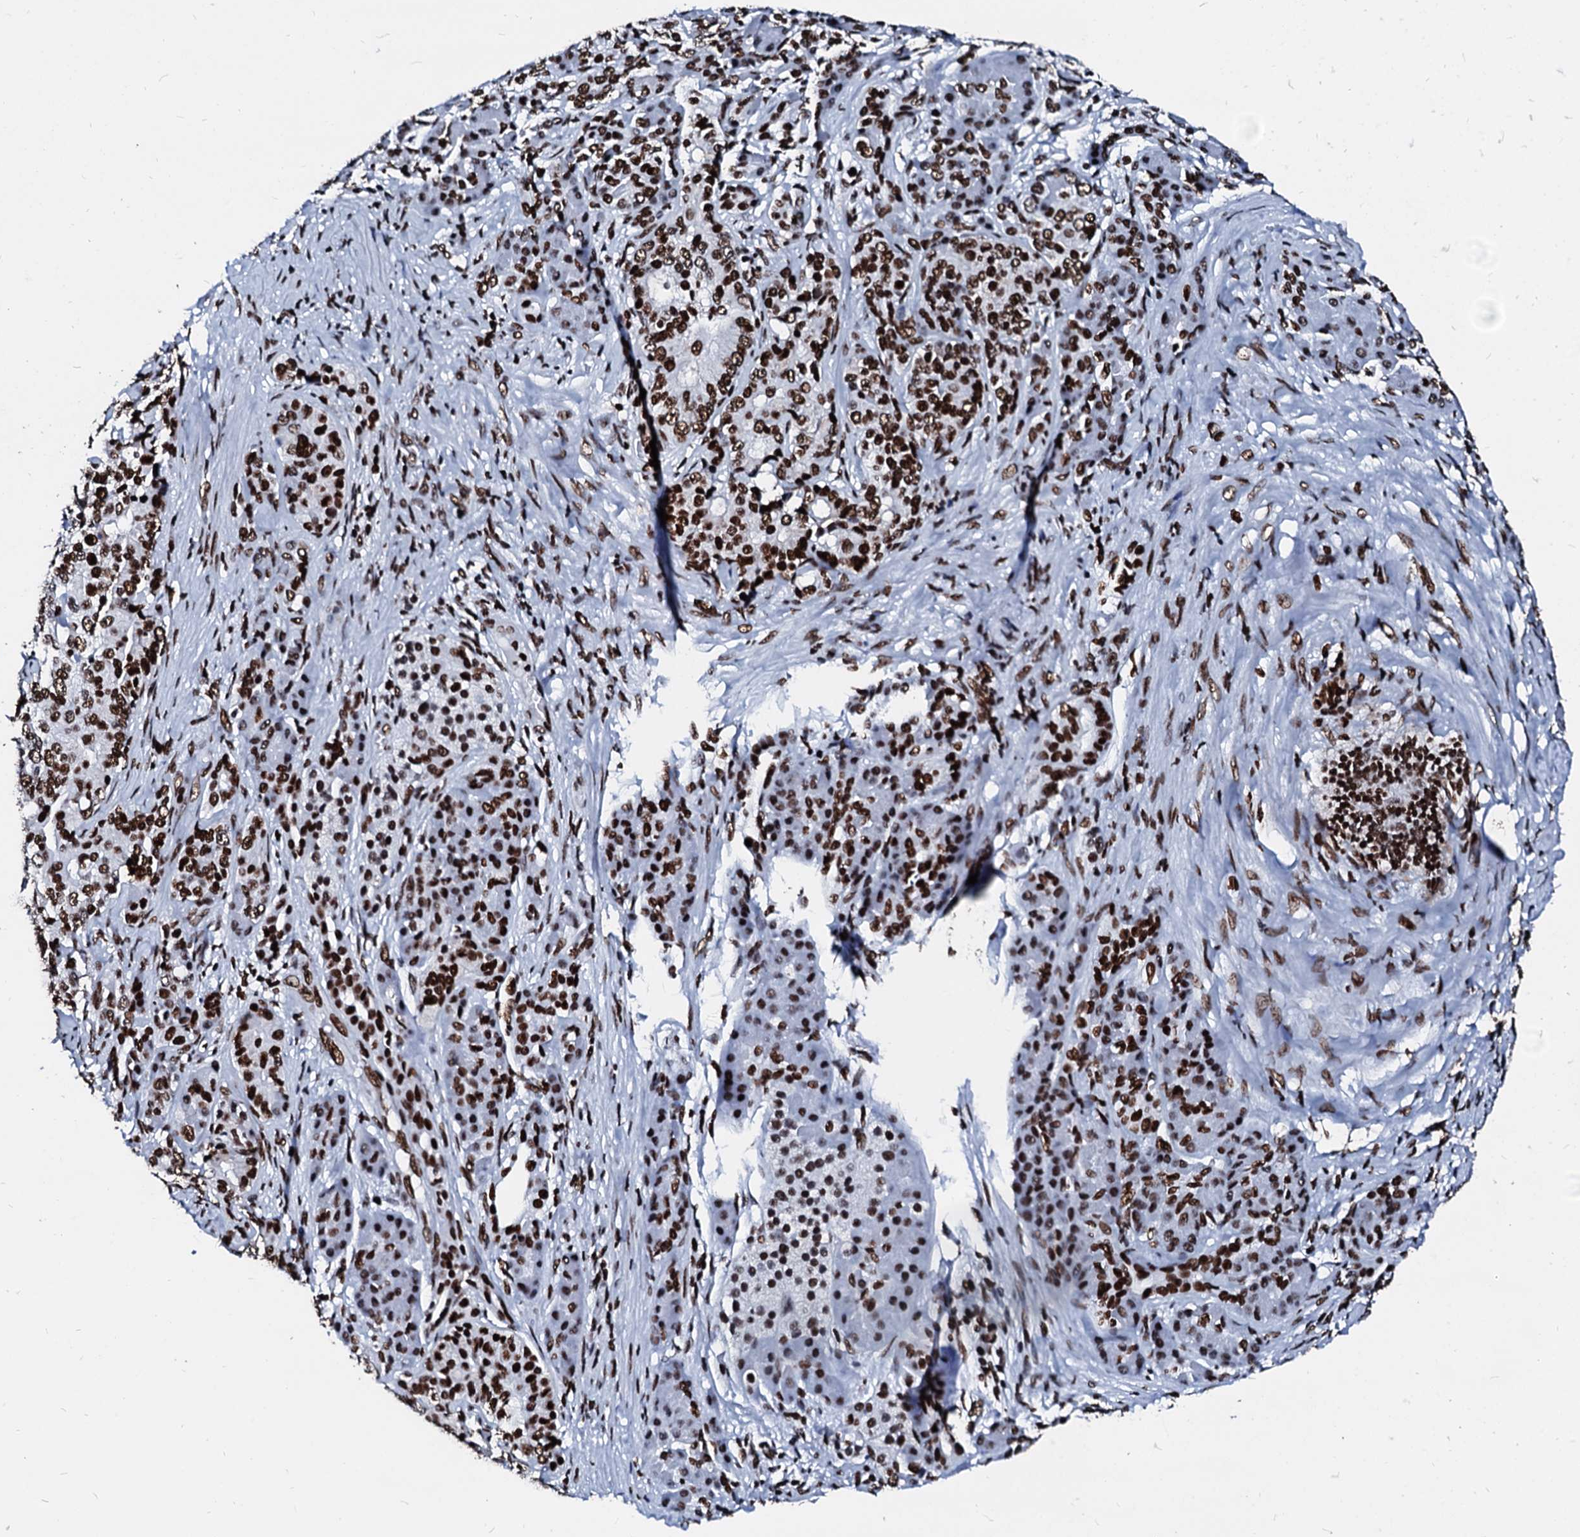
{"staining": {"intensity": "strong", "quantity": ">75%", "location": "nuclear"}, "tissue": "pancreatic cancer", "cell_type": "Tumor cells", "image_type": "cancer", "snomed": [{"axis": "morphology", "description": "Adenocarcinoma, NOS"}, {"axis": "topography", "description": "Pancreas"}], "caption": "IHC photomicrograph of neoplastic tissue: pancreatic cancer stained using immunohistochemistry (IHC) demonstrates high levels of strong protein expression localized specifically in the nuclear of tumor cells, appearing as a nuclear brown color.", "gene": "RALY", "patient": {"sex": "female", "age": 74}}